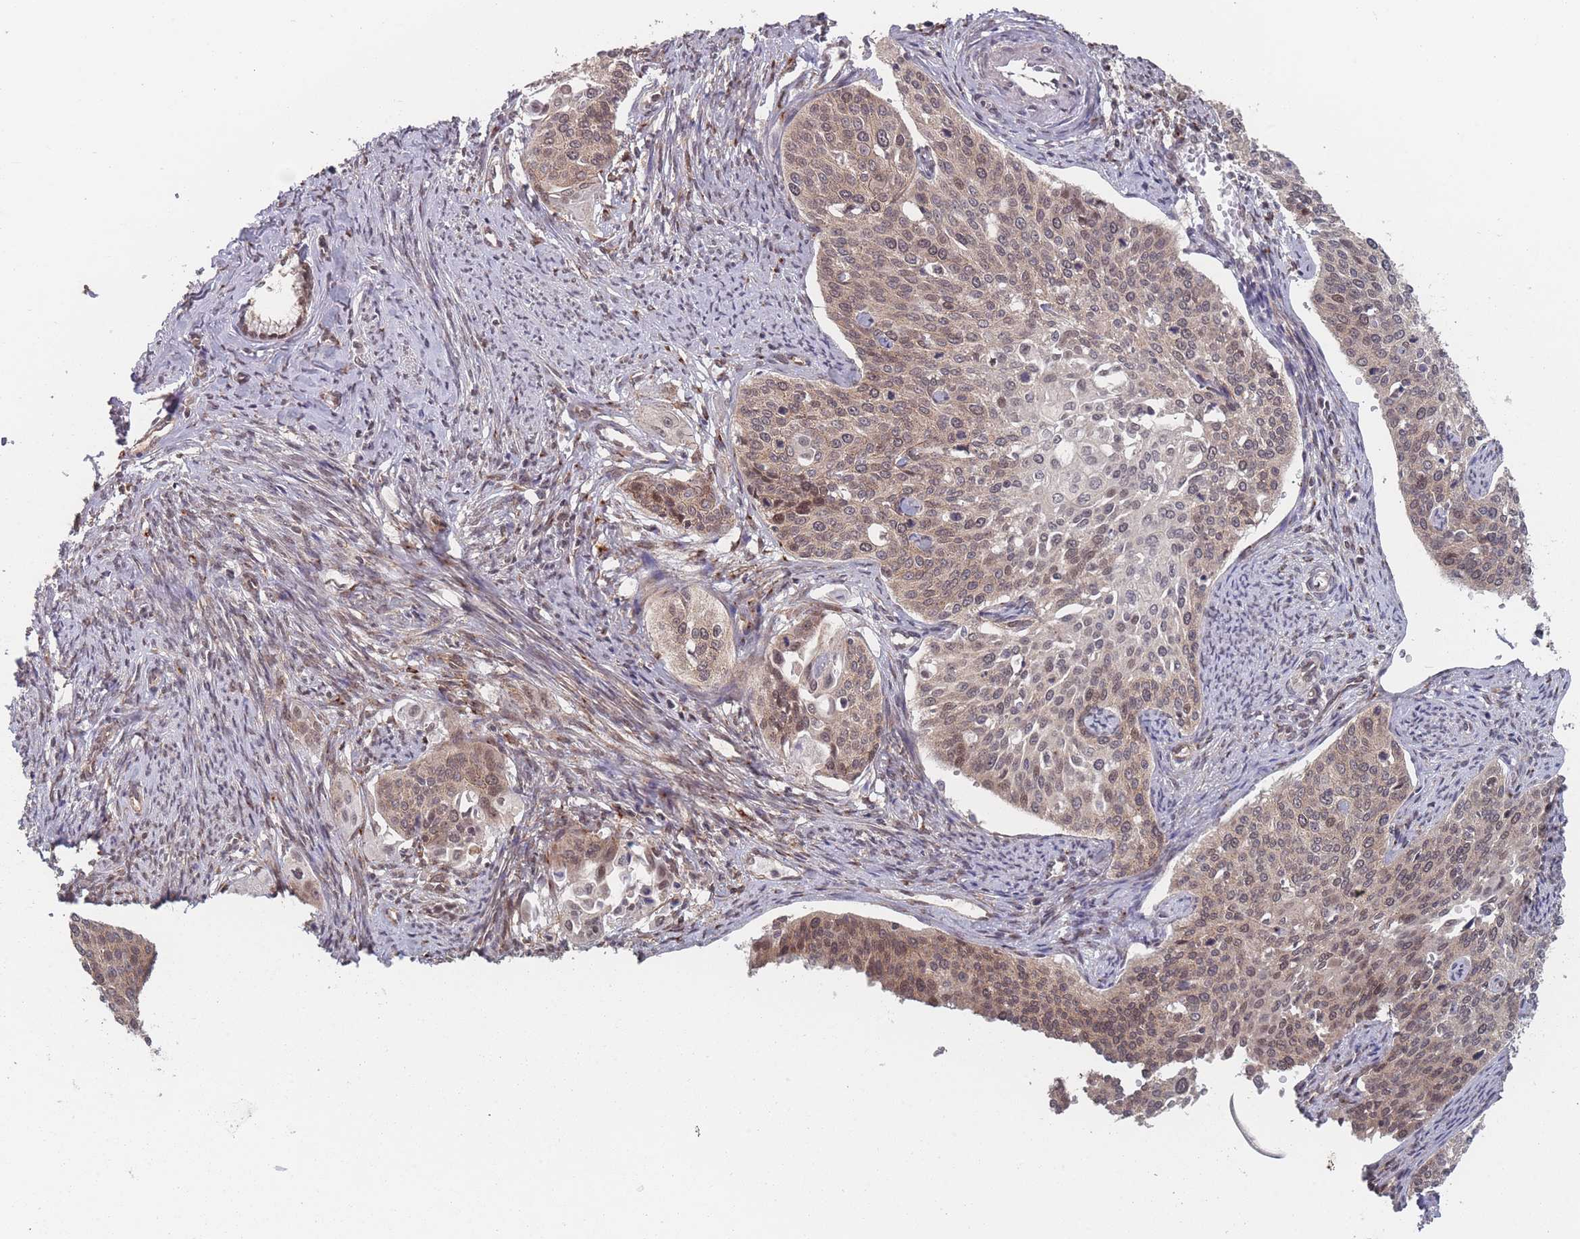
{"staining": {"intensity": "moderate", "quantity": ">75%", "location": "cytoplasmic/membranous,nuclear"}, "tissue": "cervical cancer", "cell_type": "Tumor cells", "image_type": "cancer", "snomed": [{"axis": "morphology", "description": "Squamous cell carcinoma, NOS"}, {"axis": "topography", "description": "Cervix"}], "caption": "Immunohistochemical staining of squamous cell carcinoma (cervical) demonstrates medium levels of moderate cytoplasmic/membranous and nuclear protein expression in about >75% of tumor cells. (DAB = brown stain, brightfield microscopy at high magnification).", "gene": "CNTRL", "patient": {"sex": "female", "age": 44}}